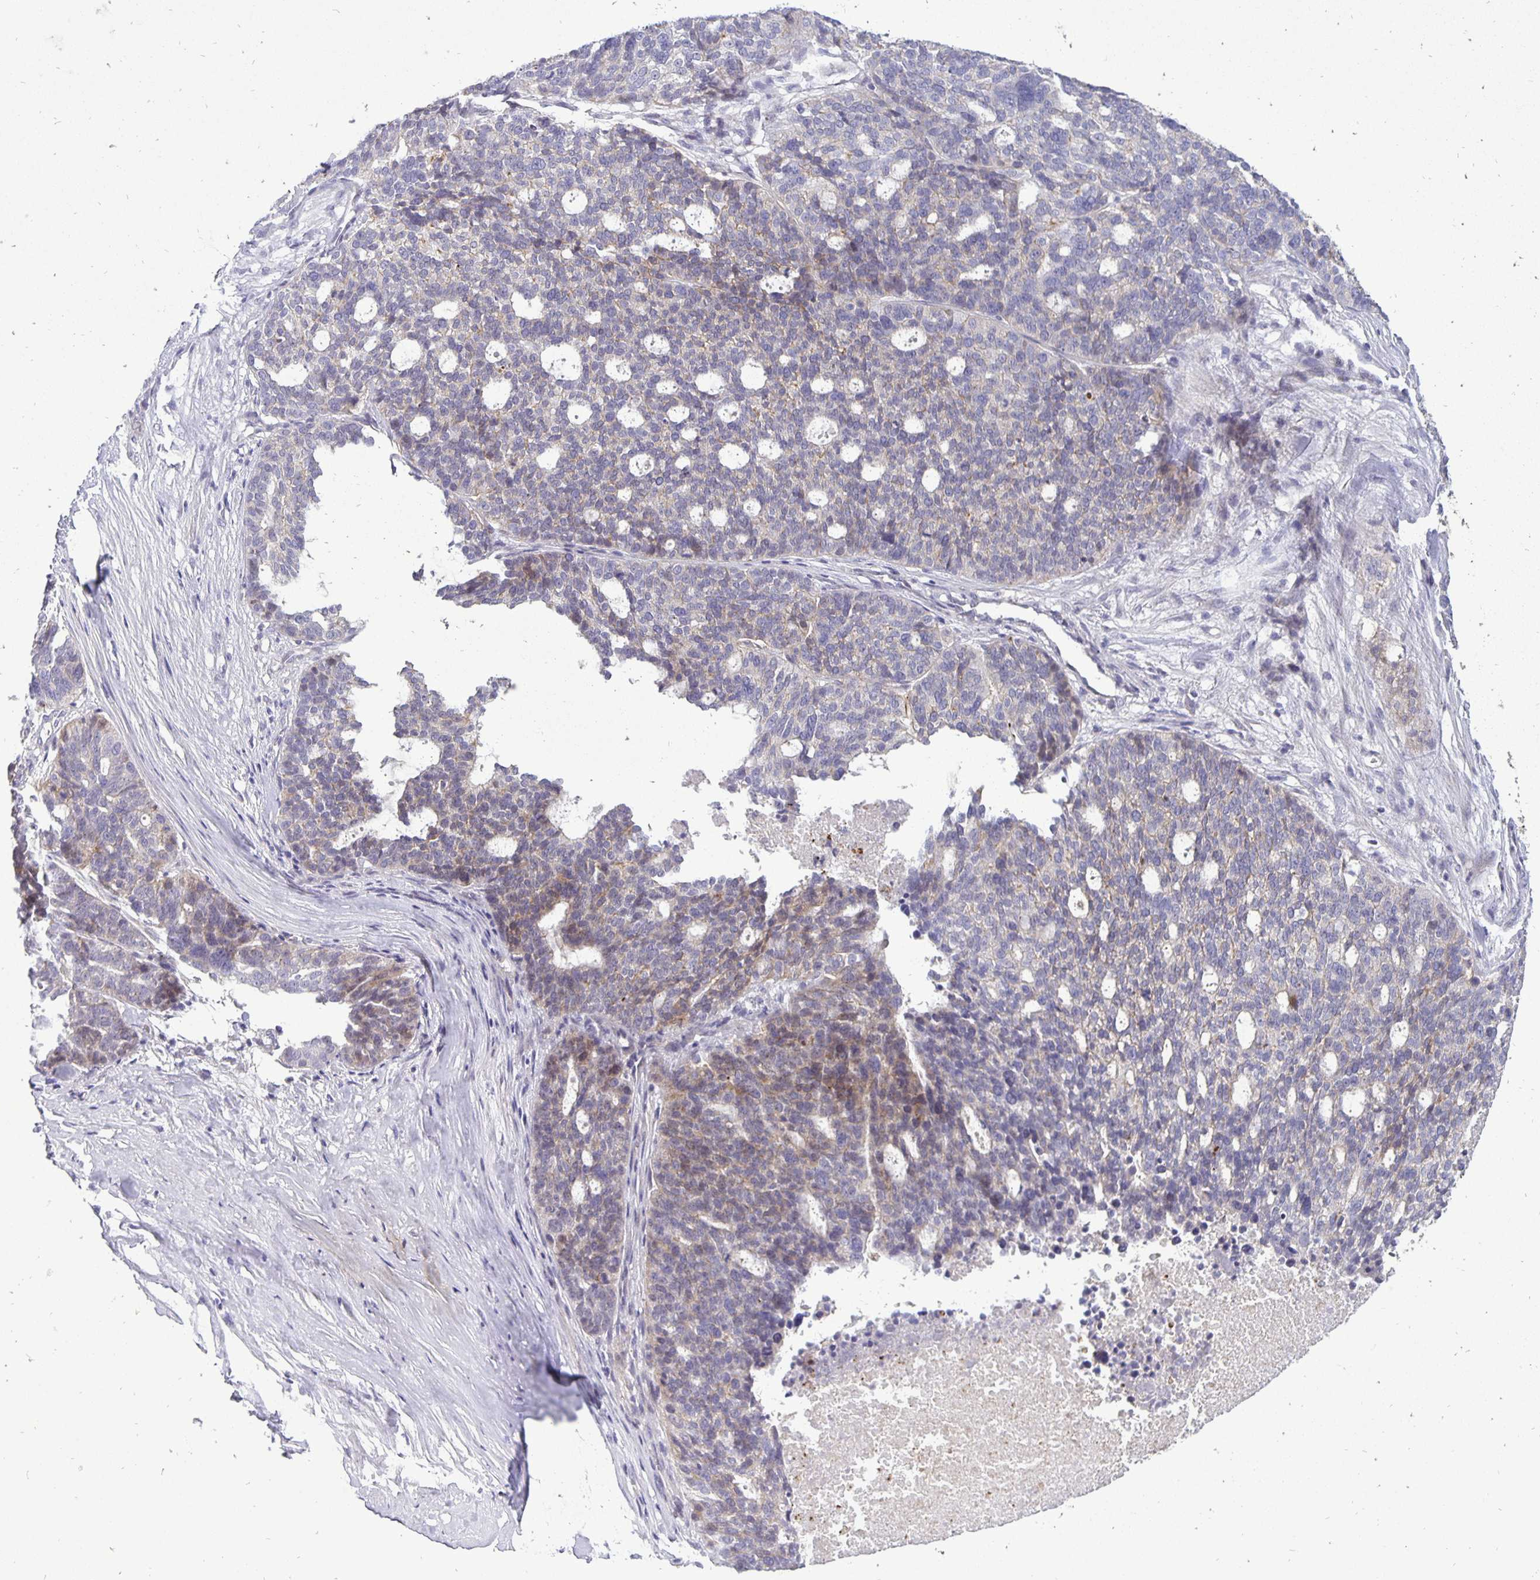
{"staining": {"intensity": "weak", "quantity": "<25%", "location": "cytoplasmic/membranous"}, "tissue": "ovarian cancer", "cell_type": "Tumor cells", "image_type": "cancer", "snomed": [{"axis": "morphology", "description": "Cystadenocarcinoma, serous, NOS"}, {"axis": "topography", "description": "Ovary"}], "caption": "DAB (3,3'-diaminobenzidine) immunohistochemical staining of ovarian cancer reveals no significant positivity in tumor cells.", "gene": "ERBB2", "patient": {"sex": "female", "age": 59}}